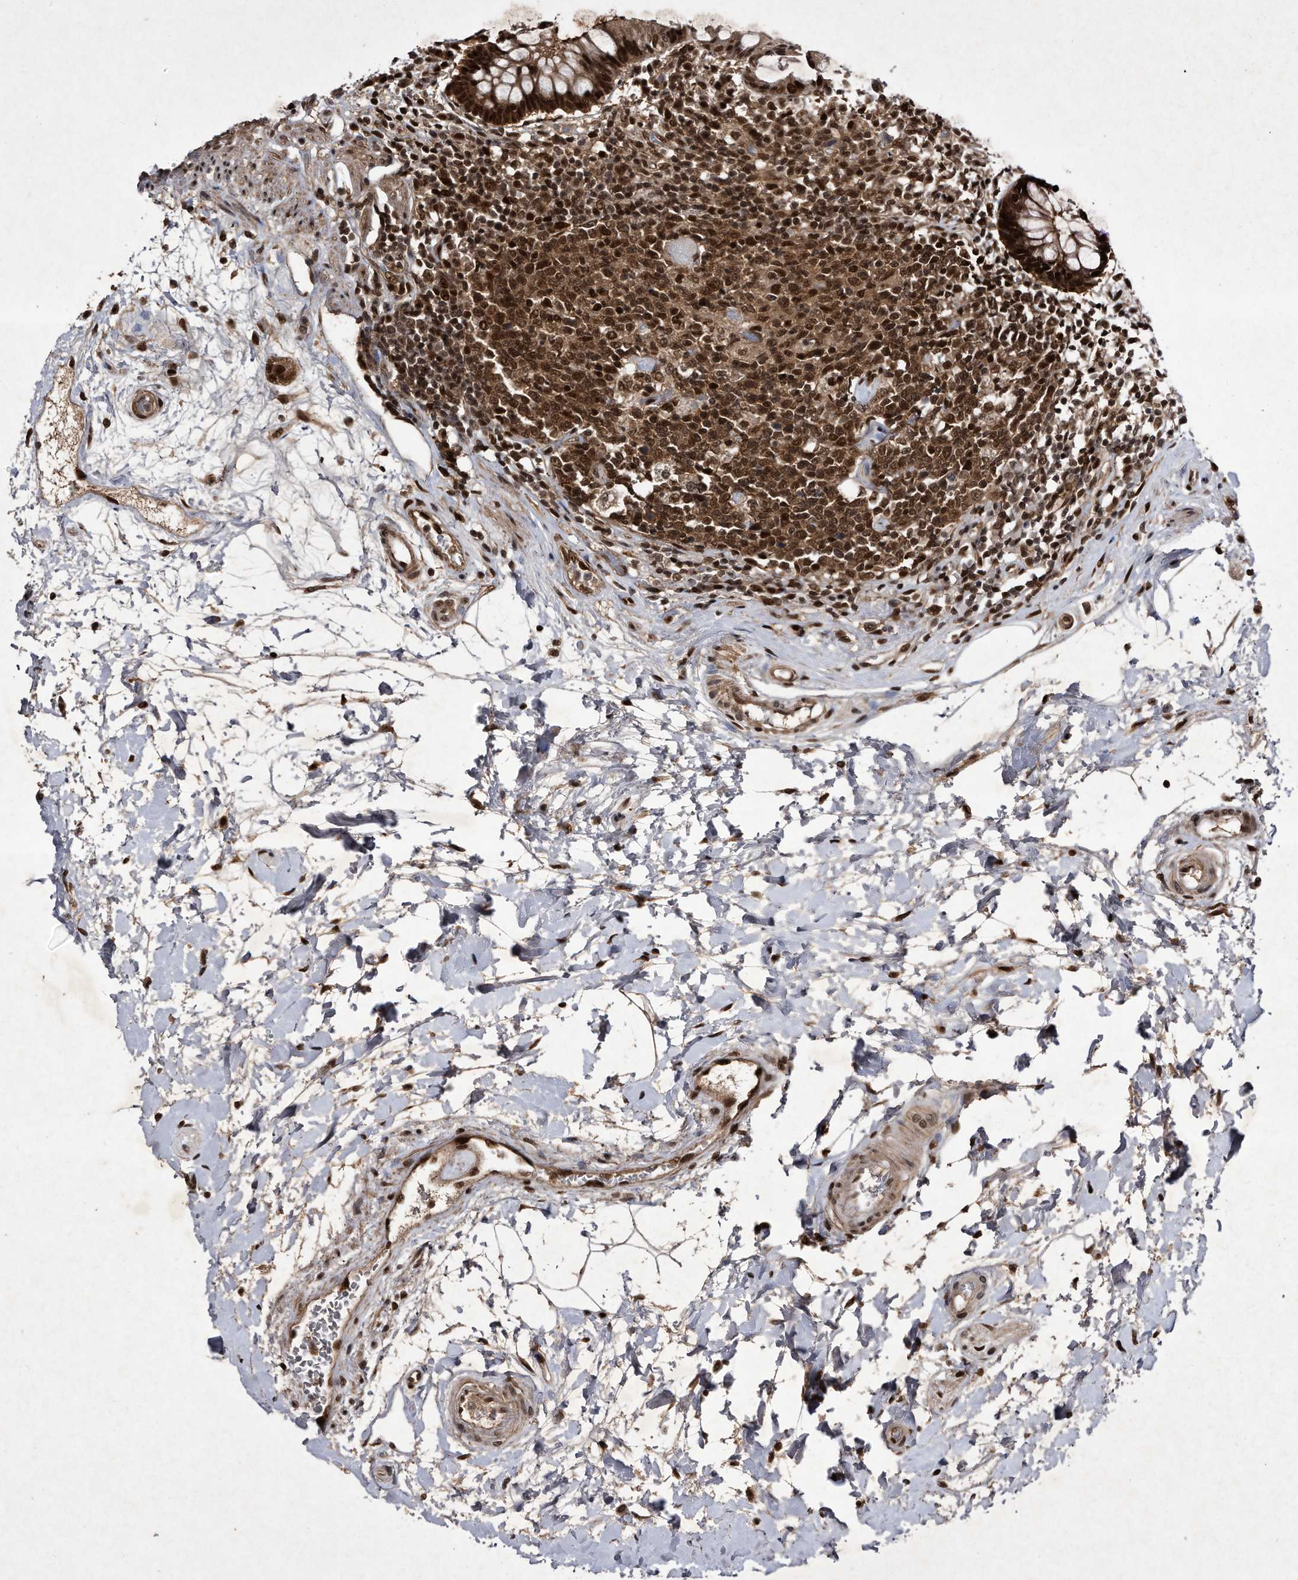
{"staining": {"intensity": "strong", "quantity": ">75%", "location": "cytoplasmic/membranous,nuclear"}, "tissue": "rectum", "cell_type": "Glandular cells", "image_type": "normal", "snomed": [{"axis": "morphology", "description": "Normal tissue, NOS"}, {"axis": "topography", "description": "Rectum"}], "caption": "Immunohistochemical staining of unremarkable rectum exhibits >75% levels of strong cytoplasmic/membranous,nuclear protein staining in approximately >75% of glandular cells. The protein is stained brown, and the nuclei are stained in blue (DAB IHC with brightfield microscopy, high magnification).", "gene": "RAD23B", "patient": {"sex": "male", "age": 64}}